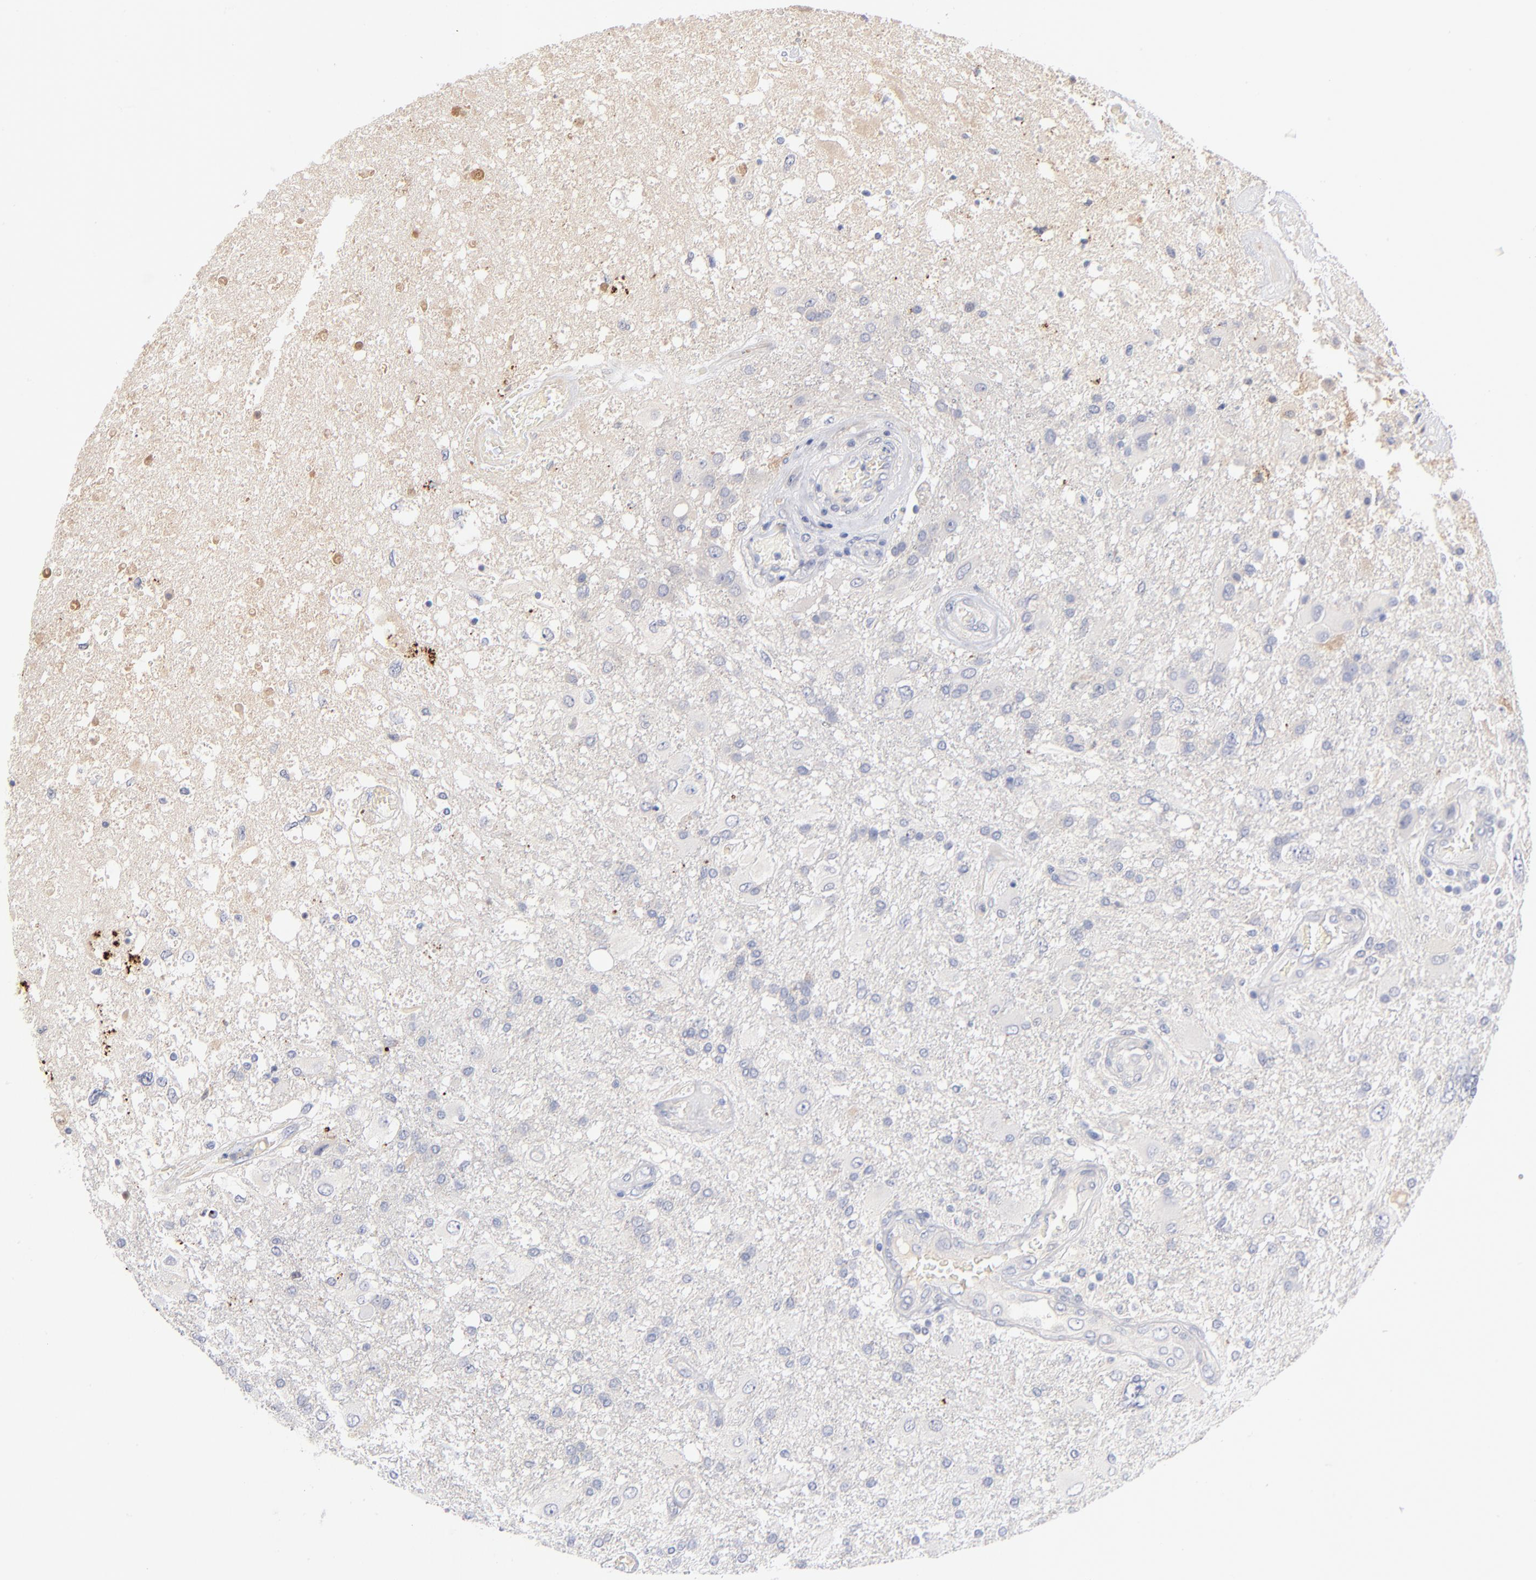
{"staining": {"intensity": "negative", "quantity": "none", "location": "none"}, "tissue": "glioma", "cell_type": "Tumor cells", "image_type": "cancer", "snomed": [{"axis": "morphology", "description": "Glioma, malignant, High grade"}, {"axis": "topography", "description": "Cerebral cortex"}], "caption": "High power microscopy photomicrograph of an immunohistochemistry (IHC) micrograph of glioma, revealing no significant positivity in tumor cells.", "gene": "F12", "patient": {"sex": "male", "age": 79}}